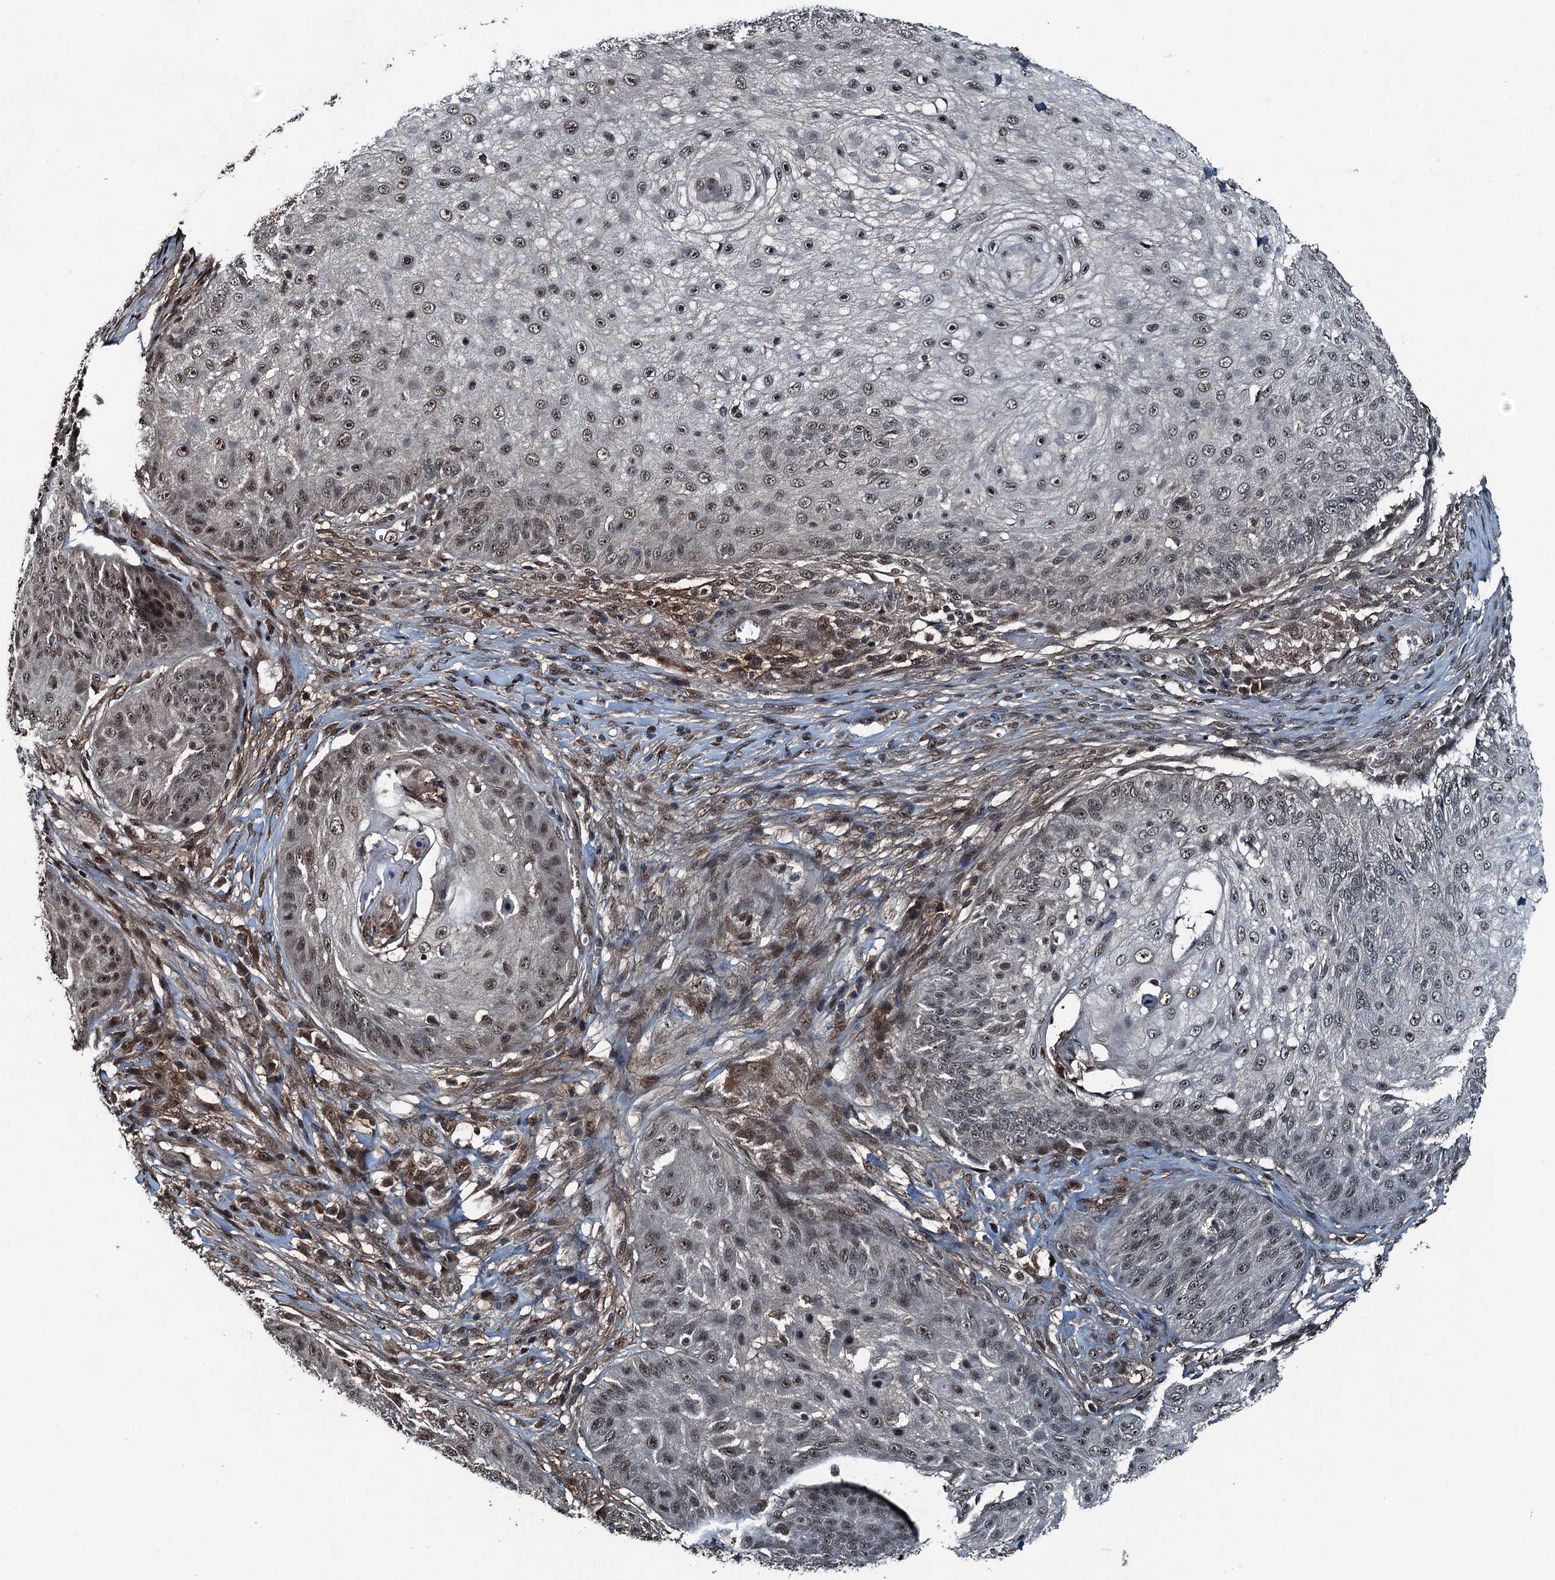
{"staining": {"intensity": "weak", "quantity": "25%-75%", "location": "nuclear"}, "tissue": "skin cancer", "cell_type": "Tumor cells", "image_type": "cancer", "snomed": [{"axis": "morphology", "description": "Squamous cell carcinoma, NOS"}, {"axis": "topography", "description": "Skin"}], "caption": "Immunohistochemical staining of human skin cancer (squamous cell carcinoma) displays low levels of weak nuclear protein expression in approximately 25%-75% of tumor cells.", "gene": "UBXN6", "patient": {"sex": "male", "age": 70}}